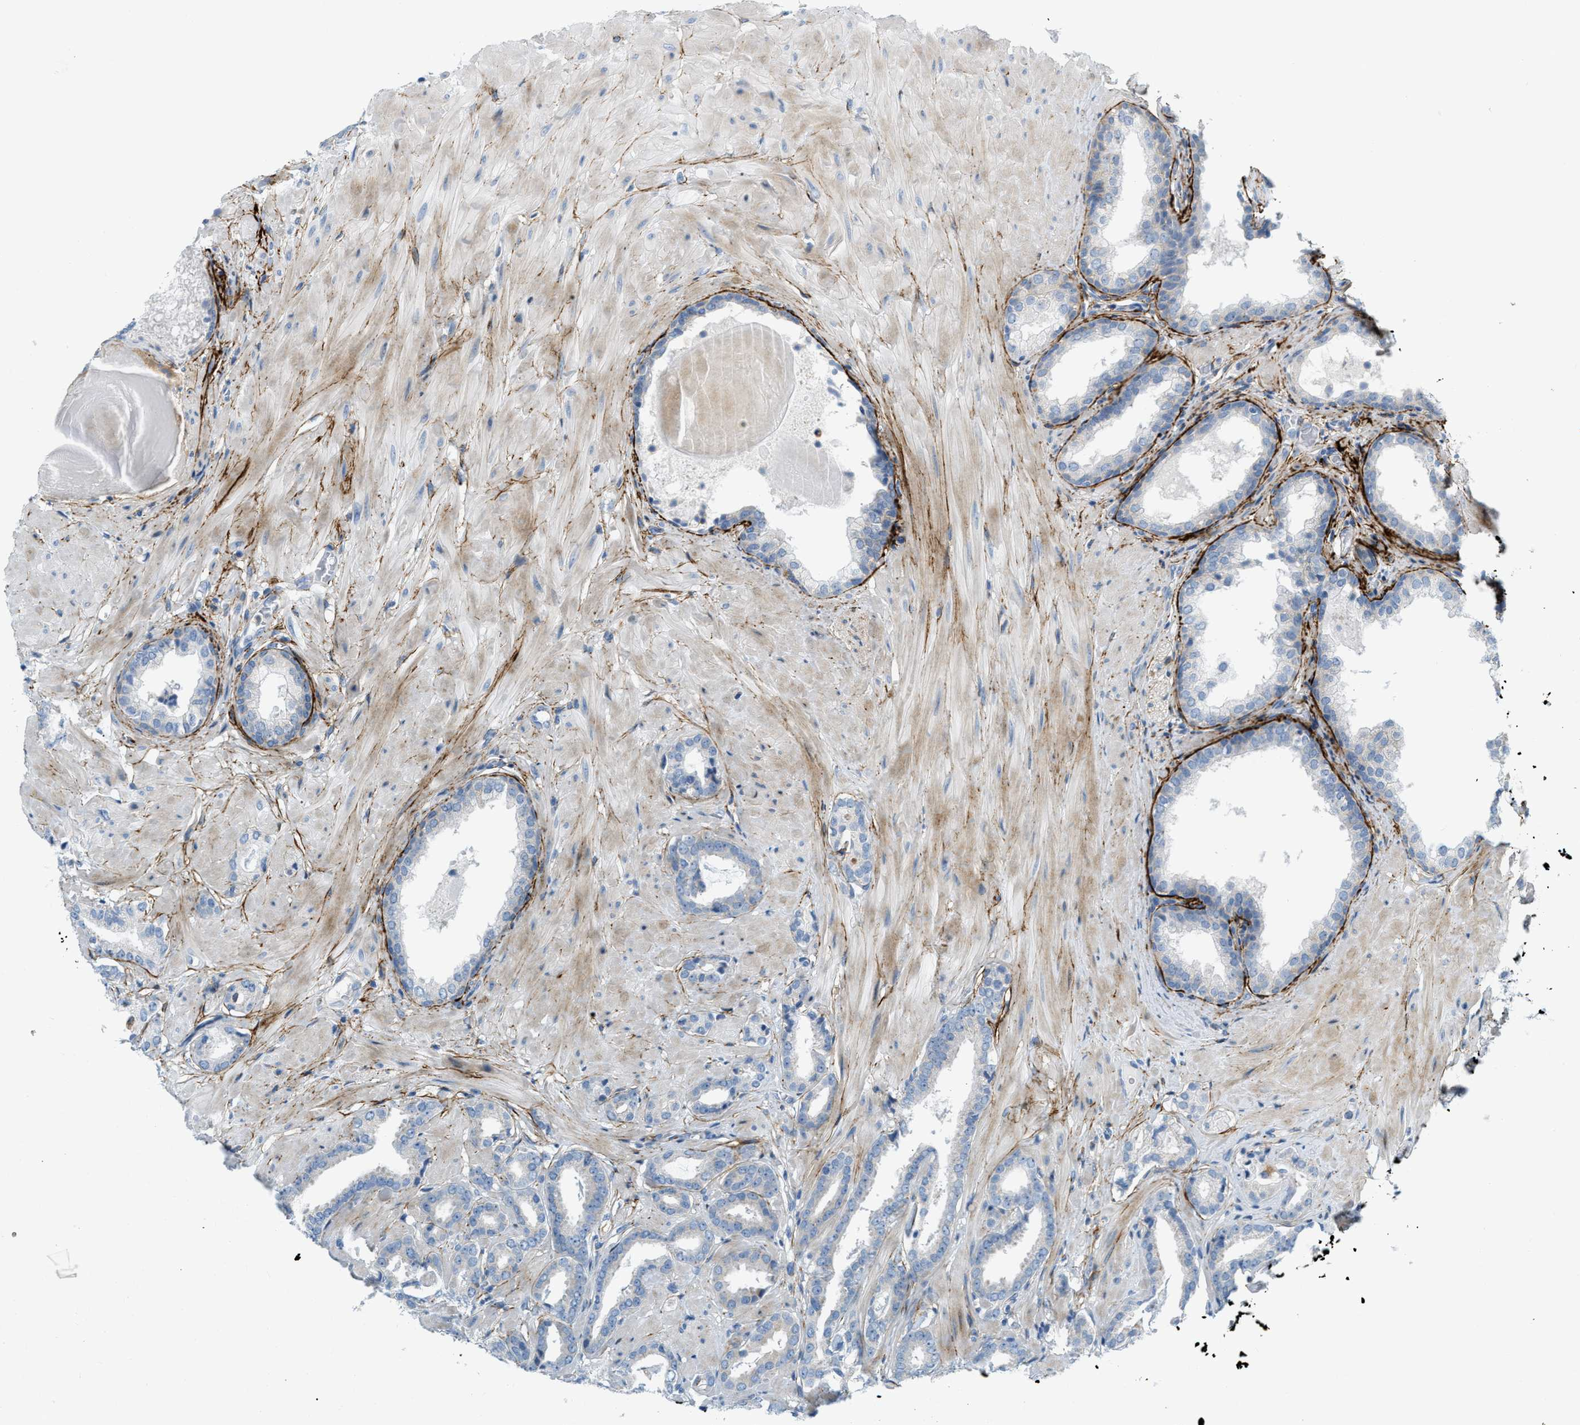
{"staining": {"intensity": "negative", "quantity": "none", "location": "none"}, "tissue": "prostate cancer", "cell_type": "Tumor cells", "image_type": "cancer", "snomed": [{"axis": "morphology", "description": "Adenocarcinoma, Low grade"}, {"axis": "topography", "description": "Prostate"}], "caption": "Photomicrograph shows no significant protein staining in tumor cells of adenocarcinoma (low-grade) (prostate).", "gene": "LMBRD1", "patient": {"sex": "male", "age": 53}}